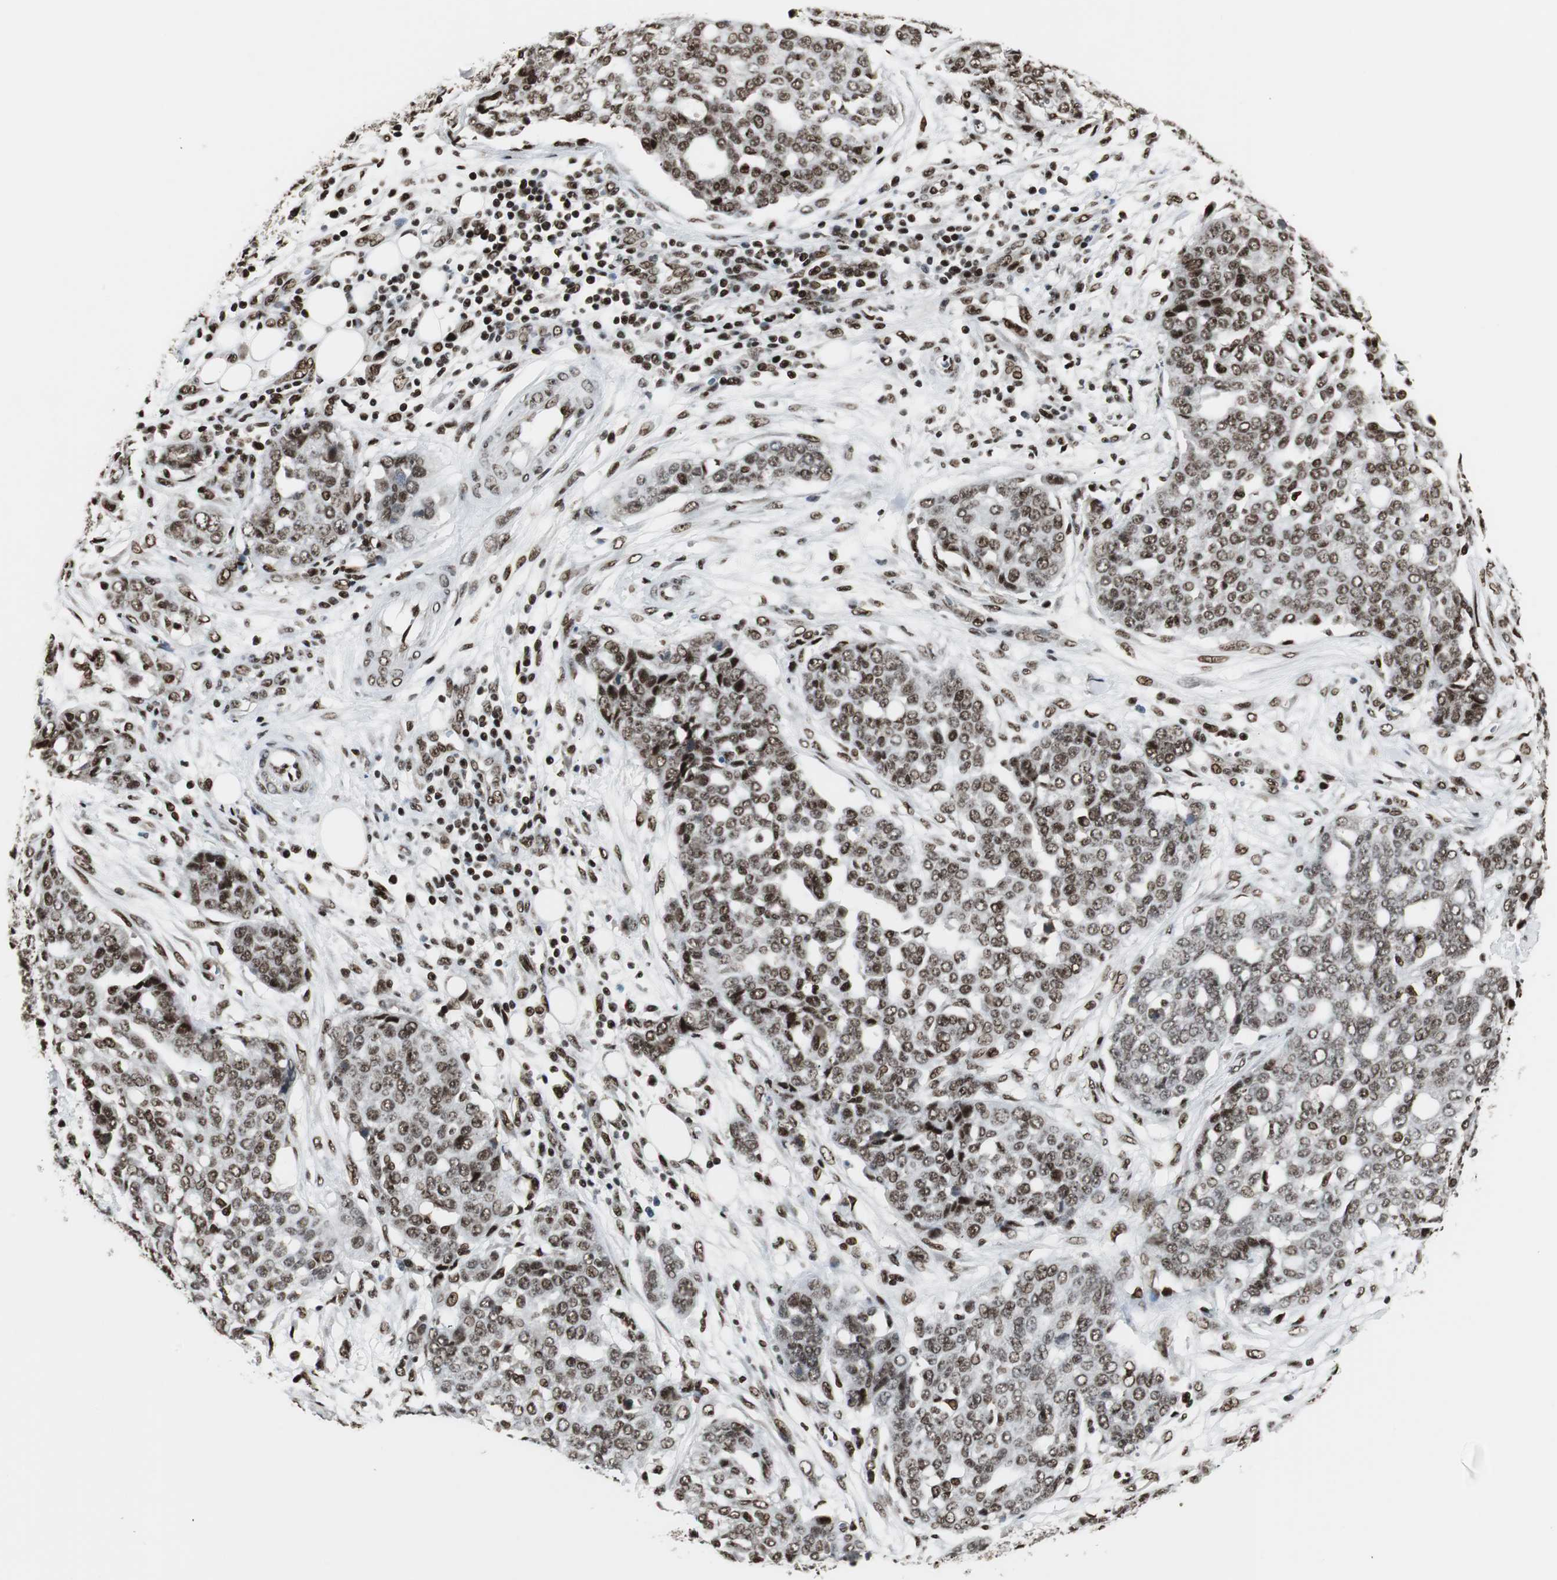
{"staining": {"intensity": "moderate", "quantity": ">75%", "location": "nuclear"}, "tissue": "ovarian cancer", "cell_type": "Tumor cells", "image_type": "cancer", "snomed": [{"axis": "morphology", "description": "Cystadenocarcinoma, serous, NOS"}, {"axis": "topography", "description": "Soft tissue"}, {"axis": "topography", "description": "Ovary"}], "caption": "The immunohistochemical stain labels moderate nuclear staining in tumor cells of ovarian serous cystadenocarcinoma tissue. Using DAB (3,3'-diaminobenzidine) (brown) and hematoxylin (blue) stains, captured at high magnification using brightfield microscopy.", "gene": "PARN", "patient": {"sex": "female", "age": 57}}